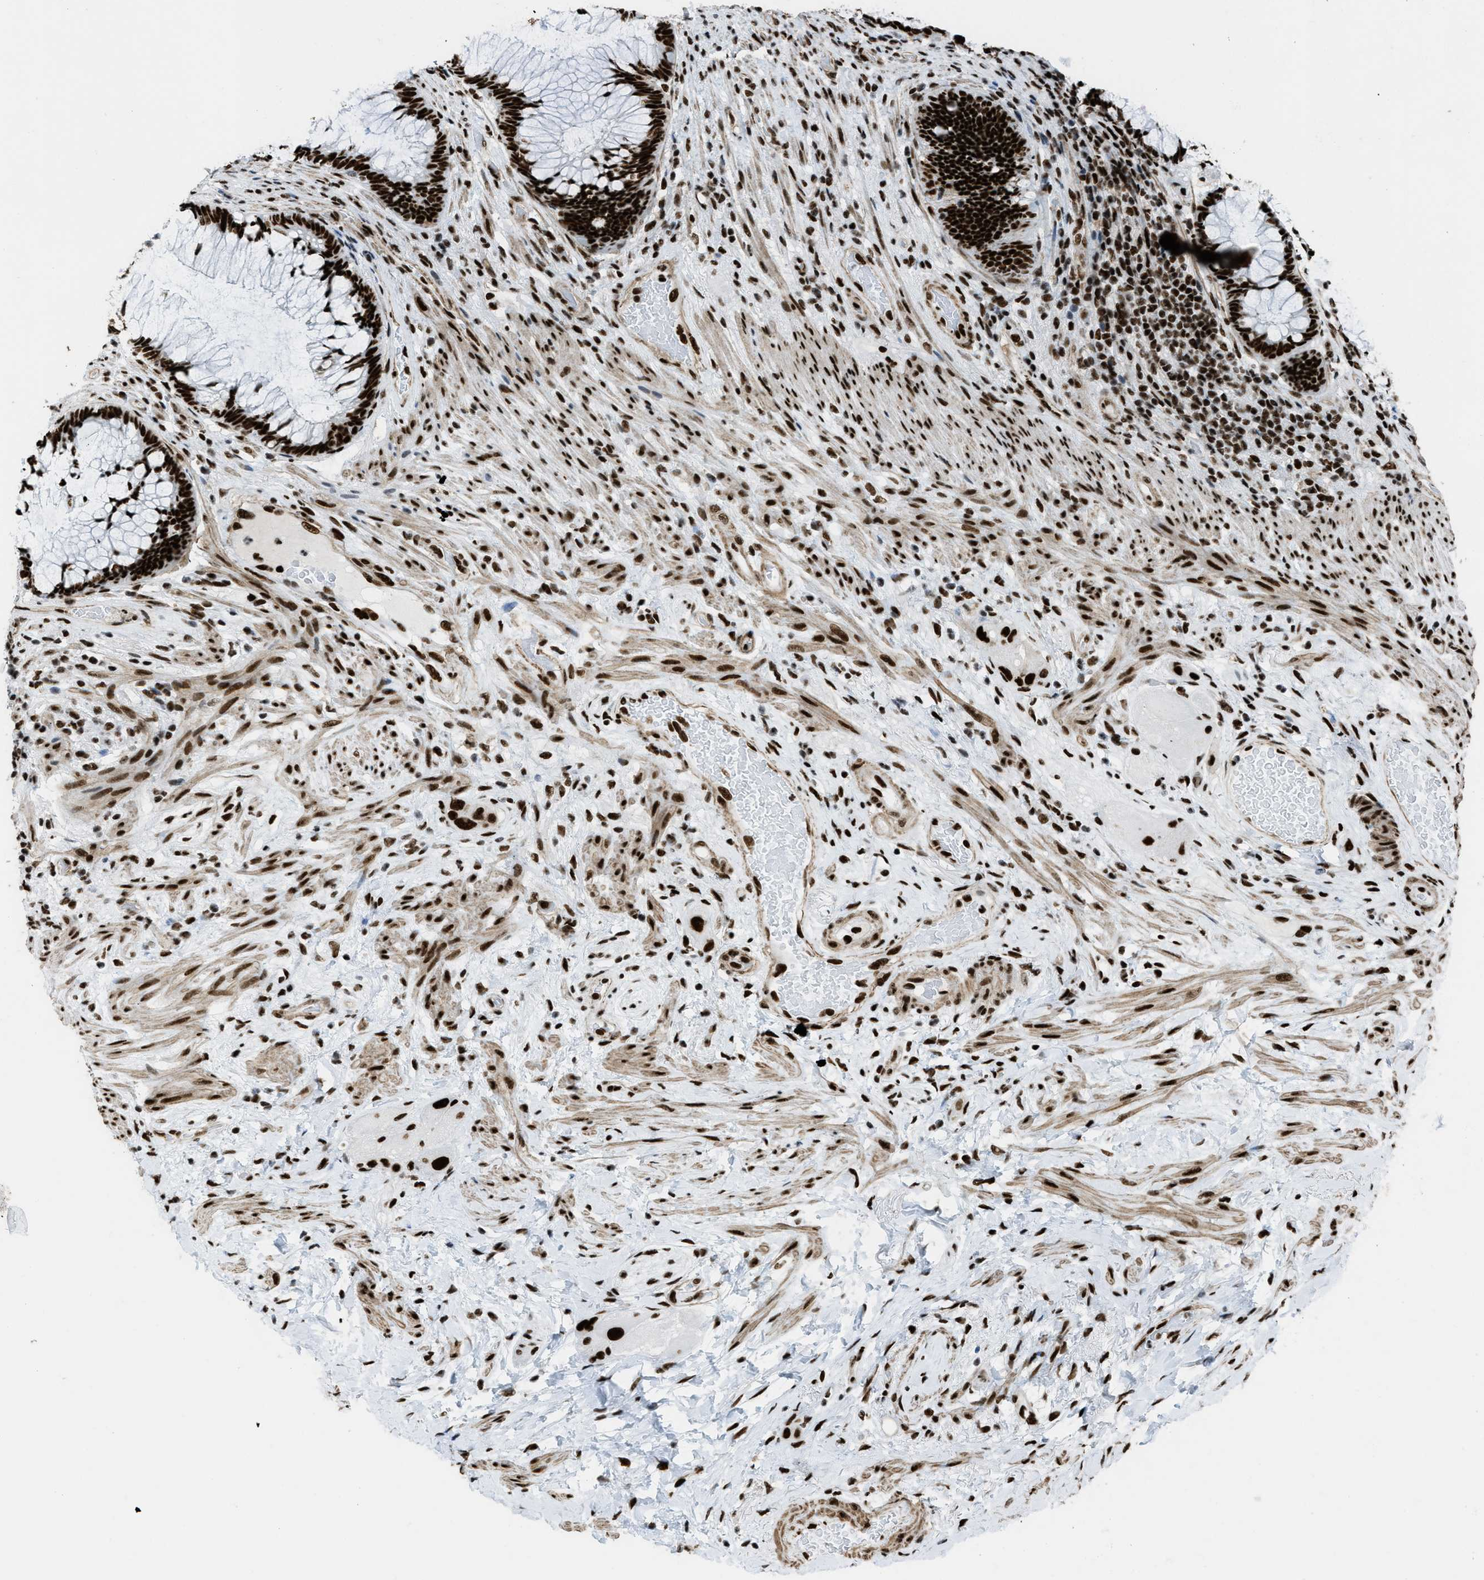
{"staining": {"intensity": "strong", "quantity": ">75%", "location": "nuclear"}, "tissue": "colorectal cancer", "cell_type": "Tumor cells", "image_type": "cancer", "snomed": [{"axis": "morphology", "description": "Adenocarcinoma, NOS"}, {"axis": "topography", "description": "Rectum"}], "caption": "Protein staining reveals strong nuclear expression in about >75% of tumor cells in colorectal cancer (adenocarcinoma).", "gene": "ZNF207", "patient": {"sex": "male", "age": 51}}